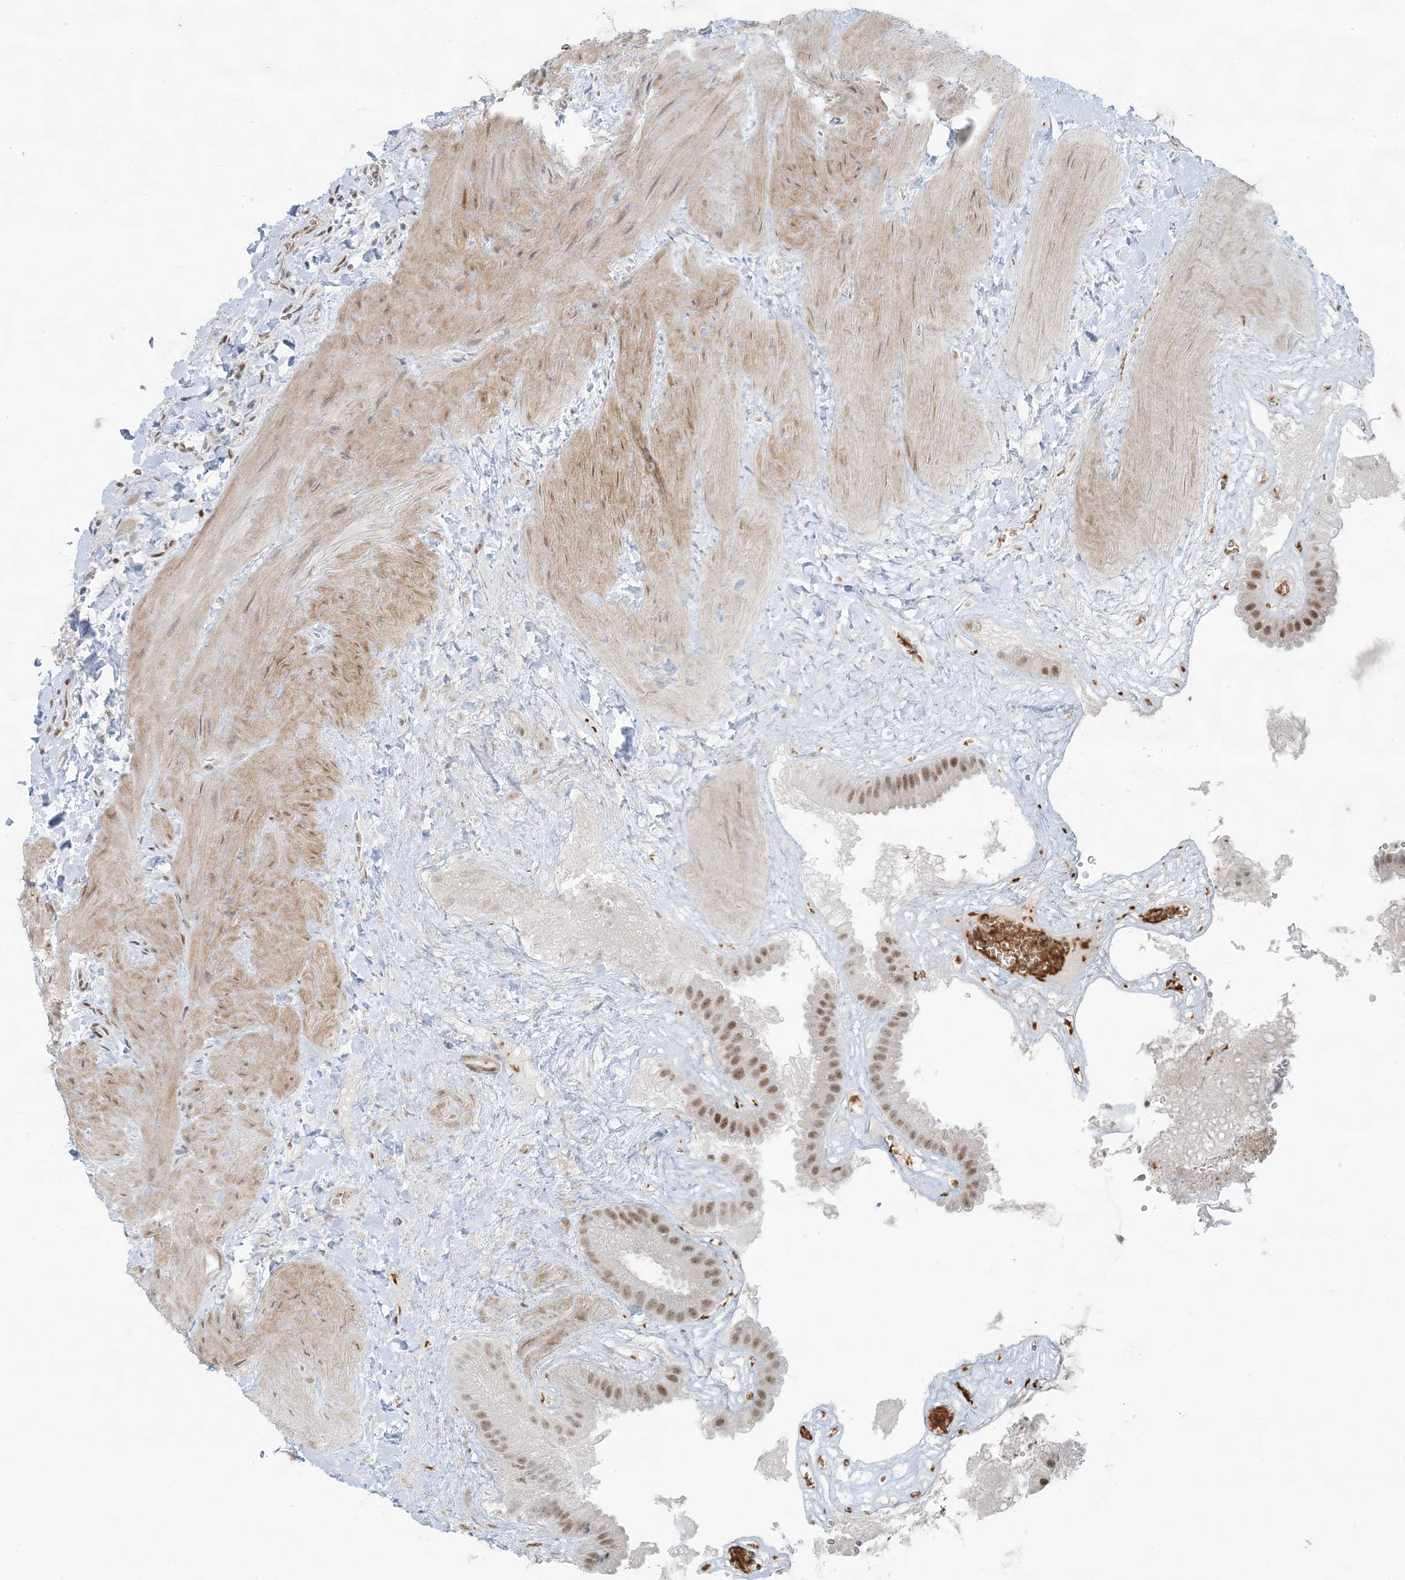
{"staining": {"intensity": "moderate", "quantity": ">75%", "location": "nuclear"}, "tissue": "gallbladder", "cell_type": "Glandular cells", "image_type": "normal", "snomed": [{"axis": "morphology", "description": "Normal tissue, NOS"}, {"axis": "topography", "description": "Gallbladder"}], "caption": "This histopathology image exhibits normal gallbladder stained with immunohistochemistry (IHC) to label a protein in brown. The nuclear of glandular cells show moderate positivity for the protein. Nuclei are counter-stained blue.", "gene": "ZNF787", "patient": {"sex": "male", "age": 55}}